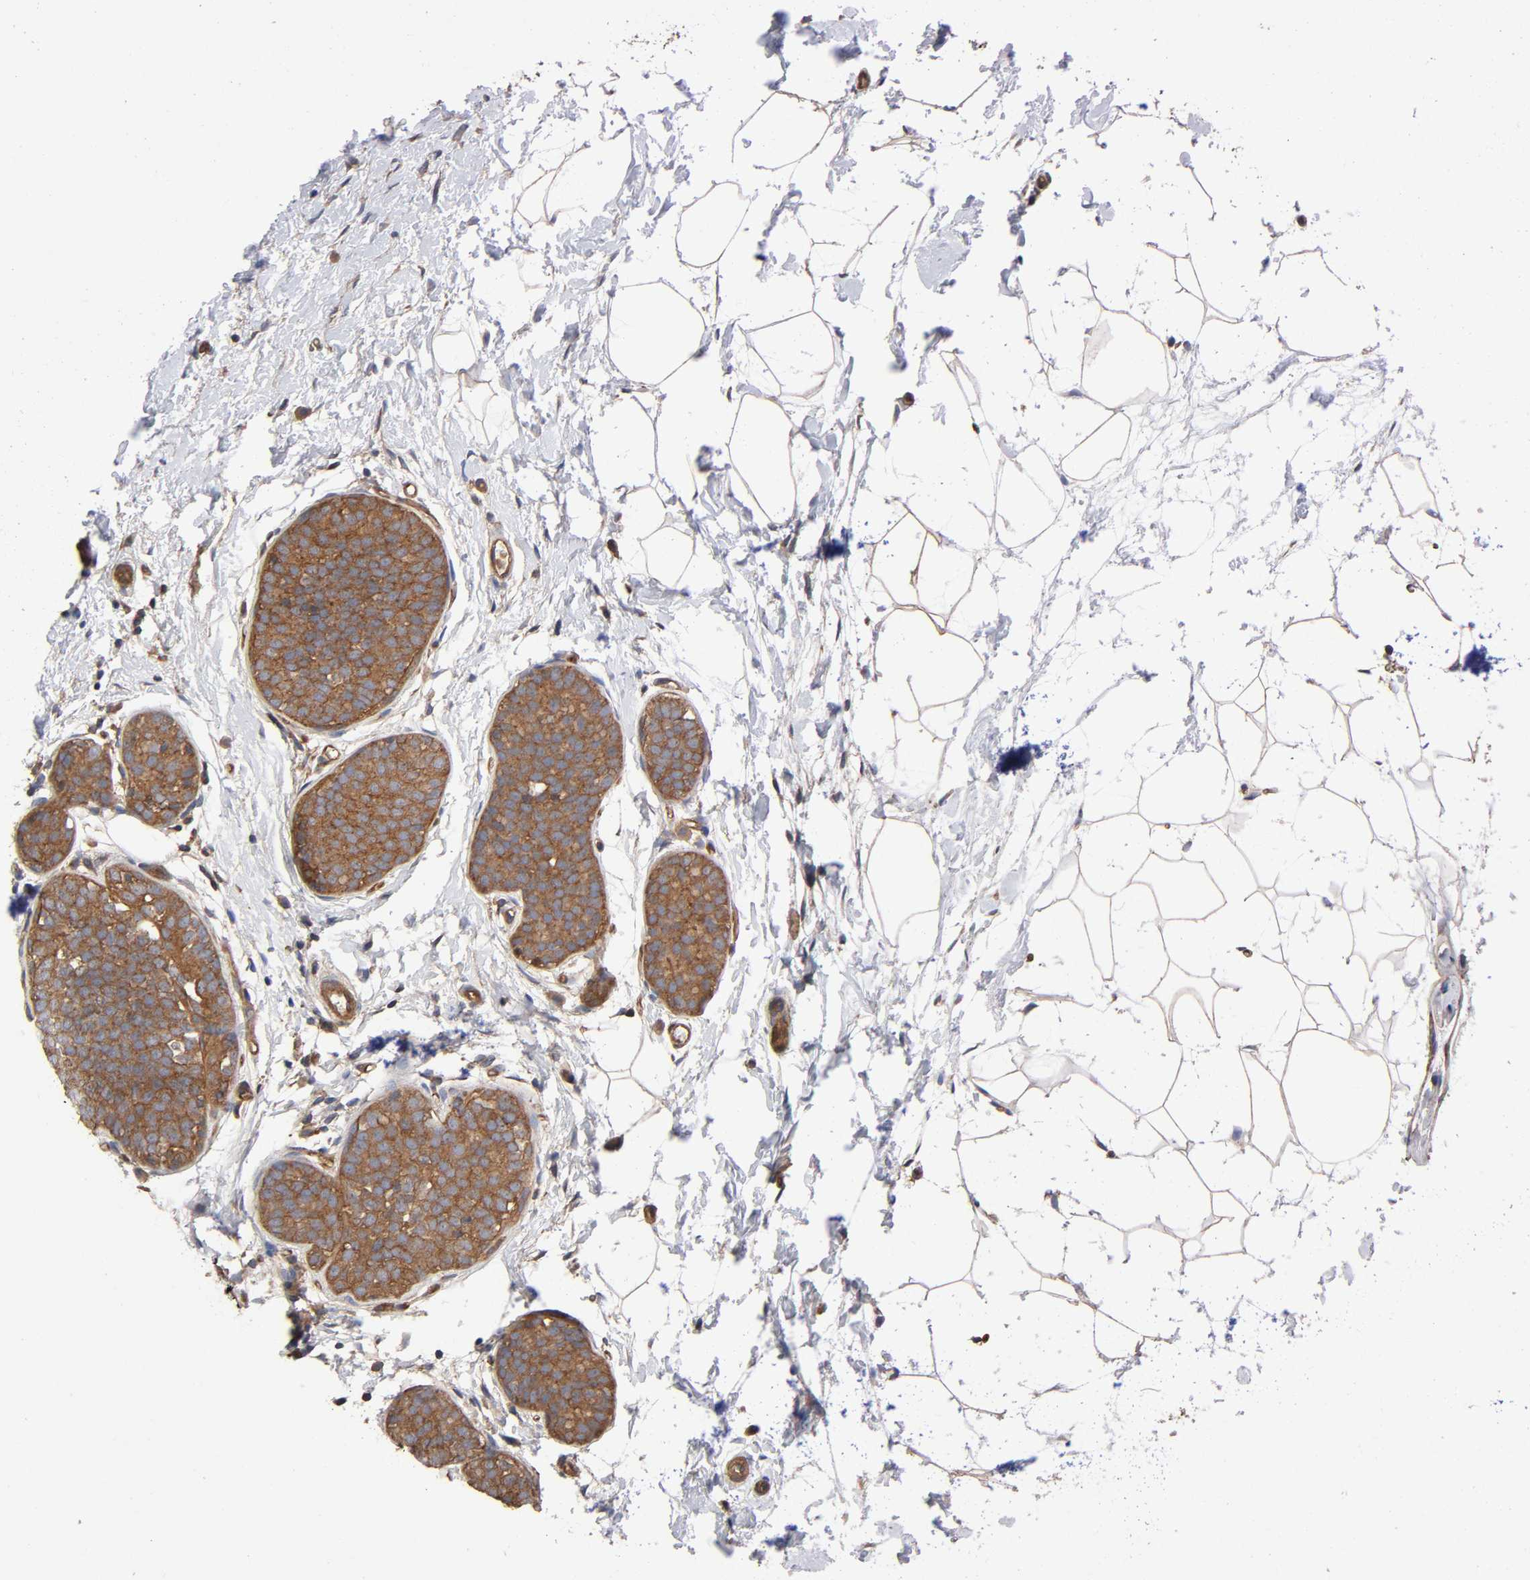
{"staining": {"intensity": "strong", "quantity": ">75%", "location": "cytoplasmic/membranous"}, "tissue": "breast cancer", "cell_type": "Tumor cells", "image_type": "cancer", "snomed": [{"axis": "morphology", "description": "Lobular carcinoma, in situ"}, {"axis": "morphology", "description": "Lobular carcinoma"}, {"axis": "topography", "description": "Breast"}], "caption": "A high-resolution histopathology image shows immunohistochemistry staining of breast cancer (lobular carcinoma in situ), which reveals strong cytoplasmic/membranous expression in approximately >75% of tumor cells.", "gene": "LAMTOR2", "patient": {"sex": "female", "age": 41}}